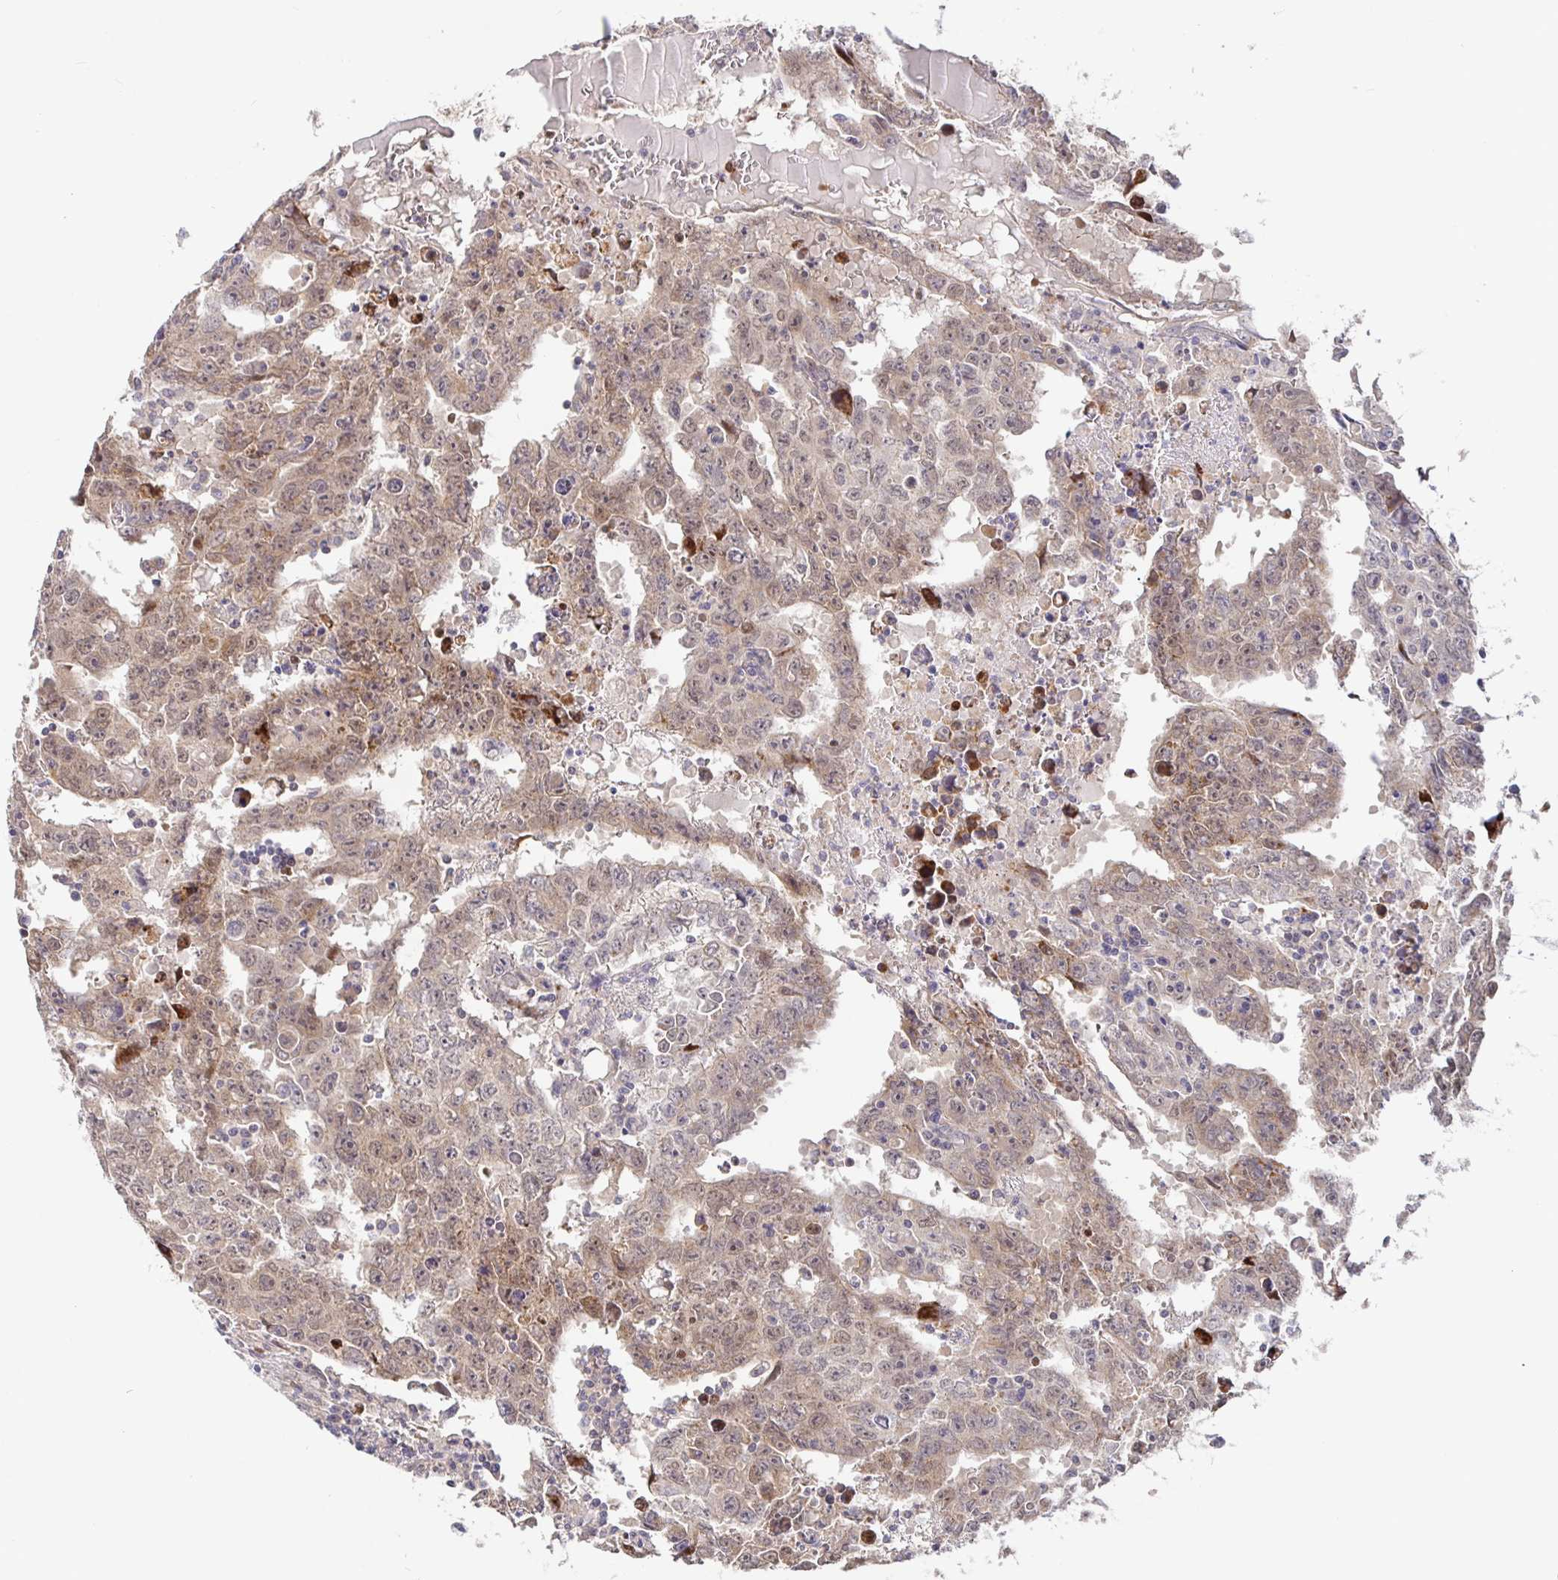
{"staining": {"intensity": "weak", "quantity": "25%-75%", "location": "cytoplasmic/membranous"}, "tissue": "testis cancer", "cell_type": "Tumor cells", "image_type": "cancer", "snomed": [{"axis": "morphology", "description": "Carcinoma, Embryonal, NOS"}, {"axis": "topography", "description": "Testis"}], "caption": "Immunohistochemistry (IHC) micrograph of neoplastic tissue: human testis cancer (embryonal carcinoma) stained using IHC reveals low levels of weak protein expression localized specifically in the cytoplasmic/membranous of tumor cells, appearing as a cytoplasmic/membranous brown color.", "gene": "ZDHHC11", "patient": {"sex": "male", "age": 22}}